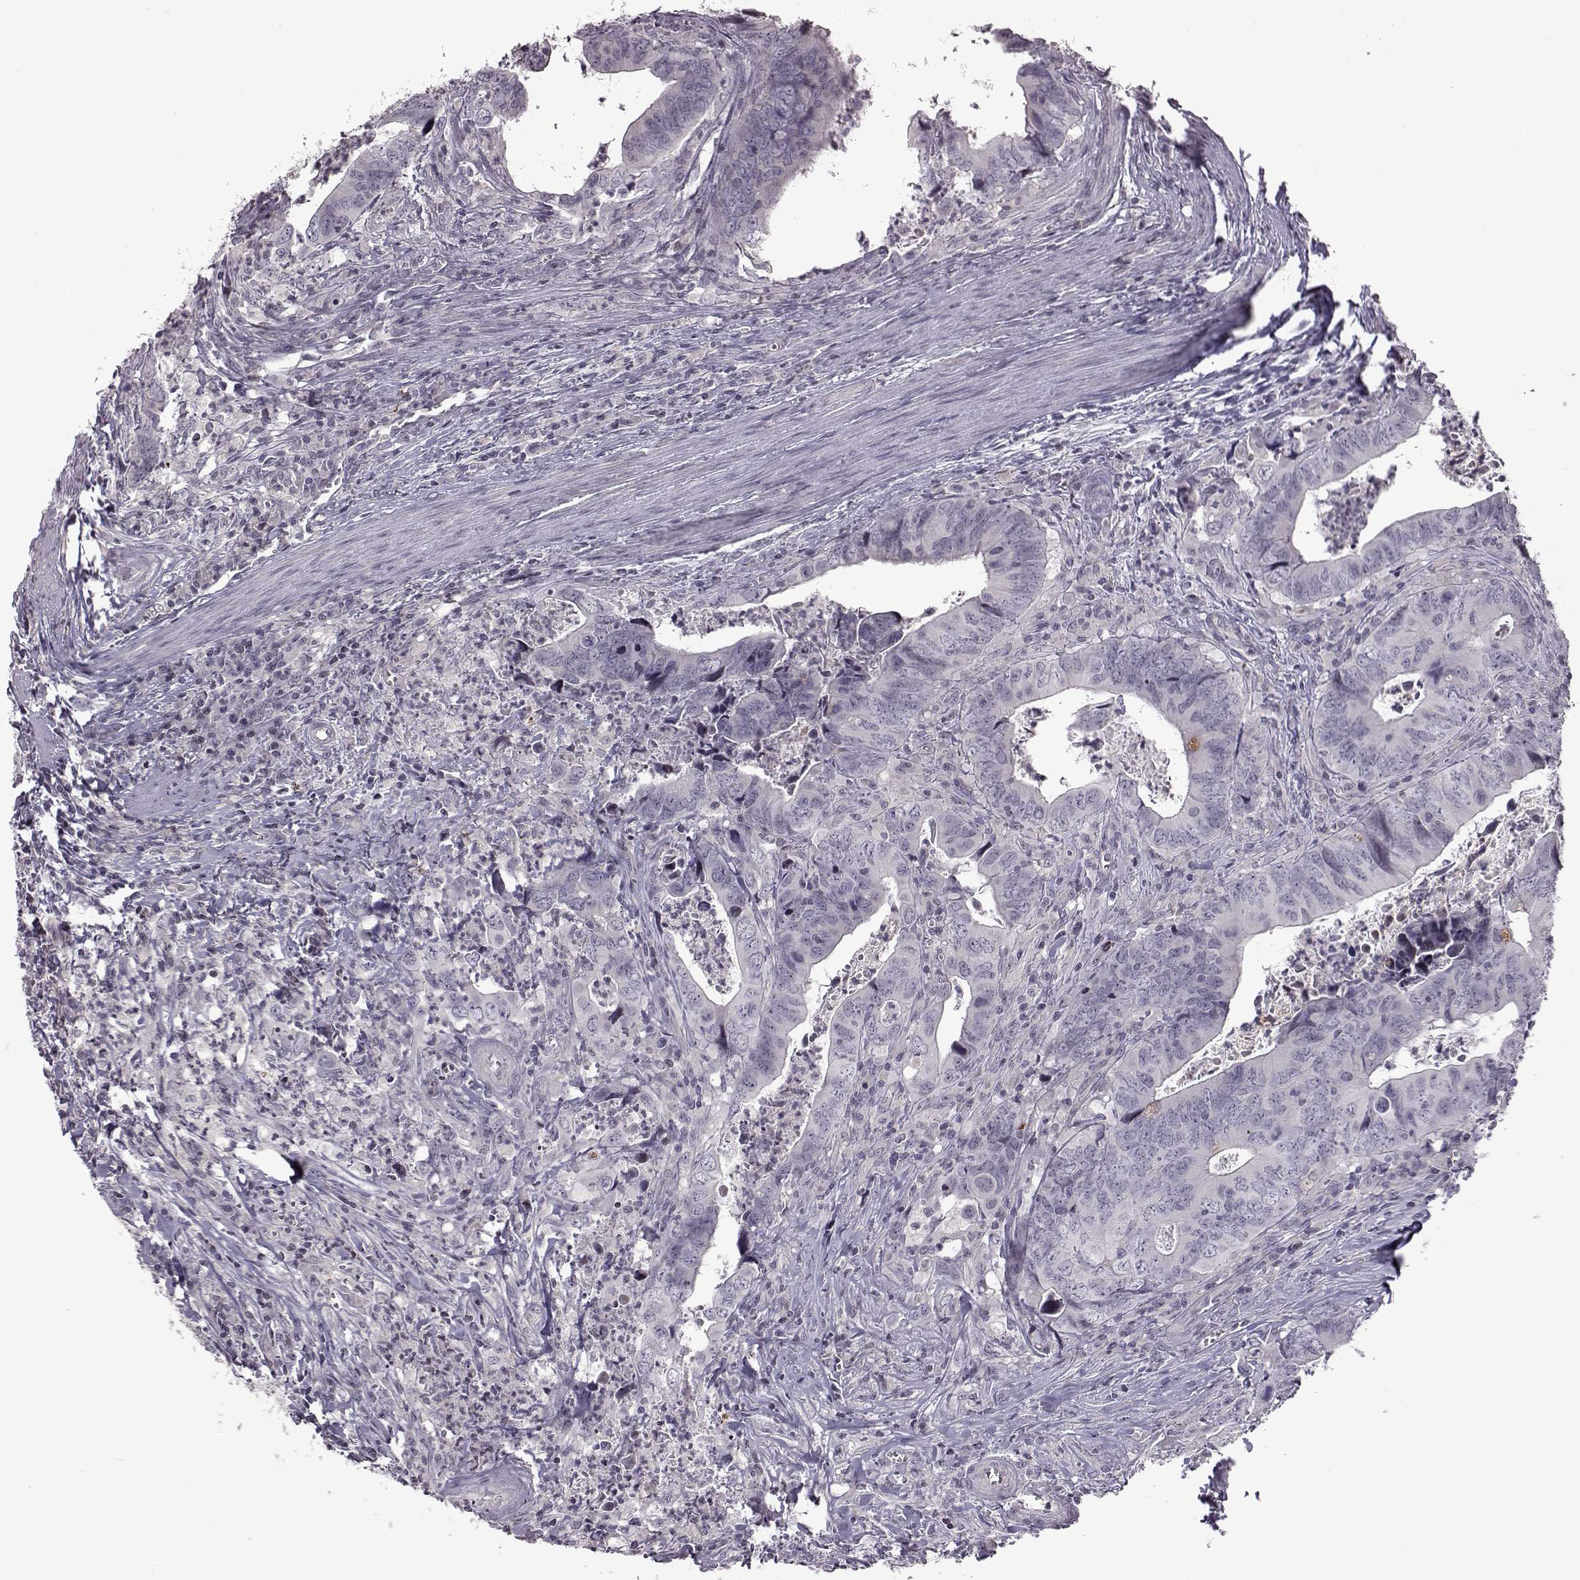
{"staining": {"intensity": "negative", "quantity": "none", "location": "none"}, "tissue": "colorectal cancer", "cell_type": "Tumor cells", "image_type": "cancer", "snomed": [{"axis": "morphology", "description": "Adenocarcinoma, NOS"}, {"axis": "topography", "description": "Colon"}], "caption": "Immunohistochemistry (IHC) of colorectal cancer demonstrates no positivity in tumor cells. The staining was performed using DAB to visualize the protein expression in brown, while the nuclei were stained in blue with hematoxylin (Magnification: 20x).", "gene": "GAL", "patient": {"sex": "female", "age": 82}}